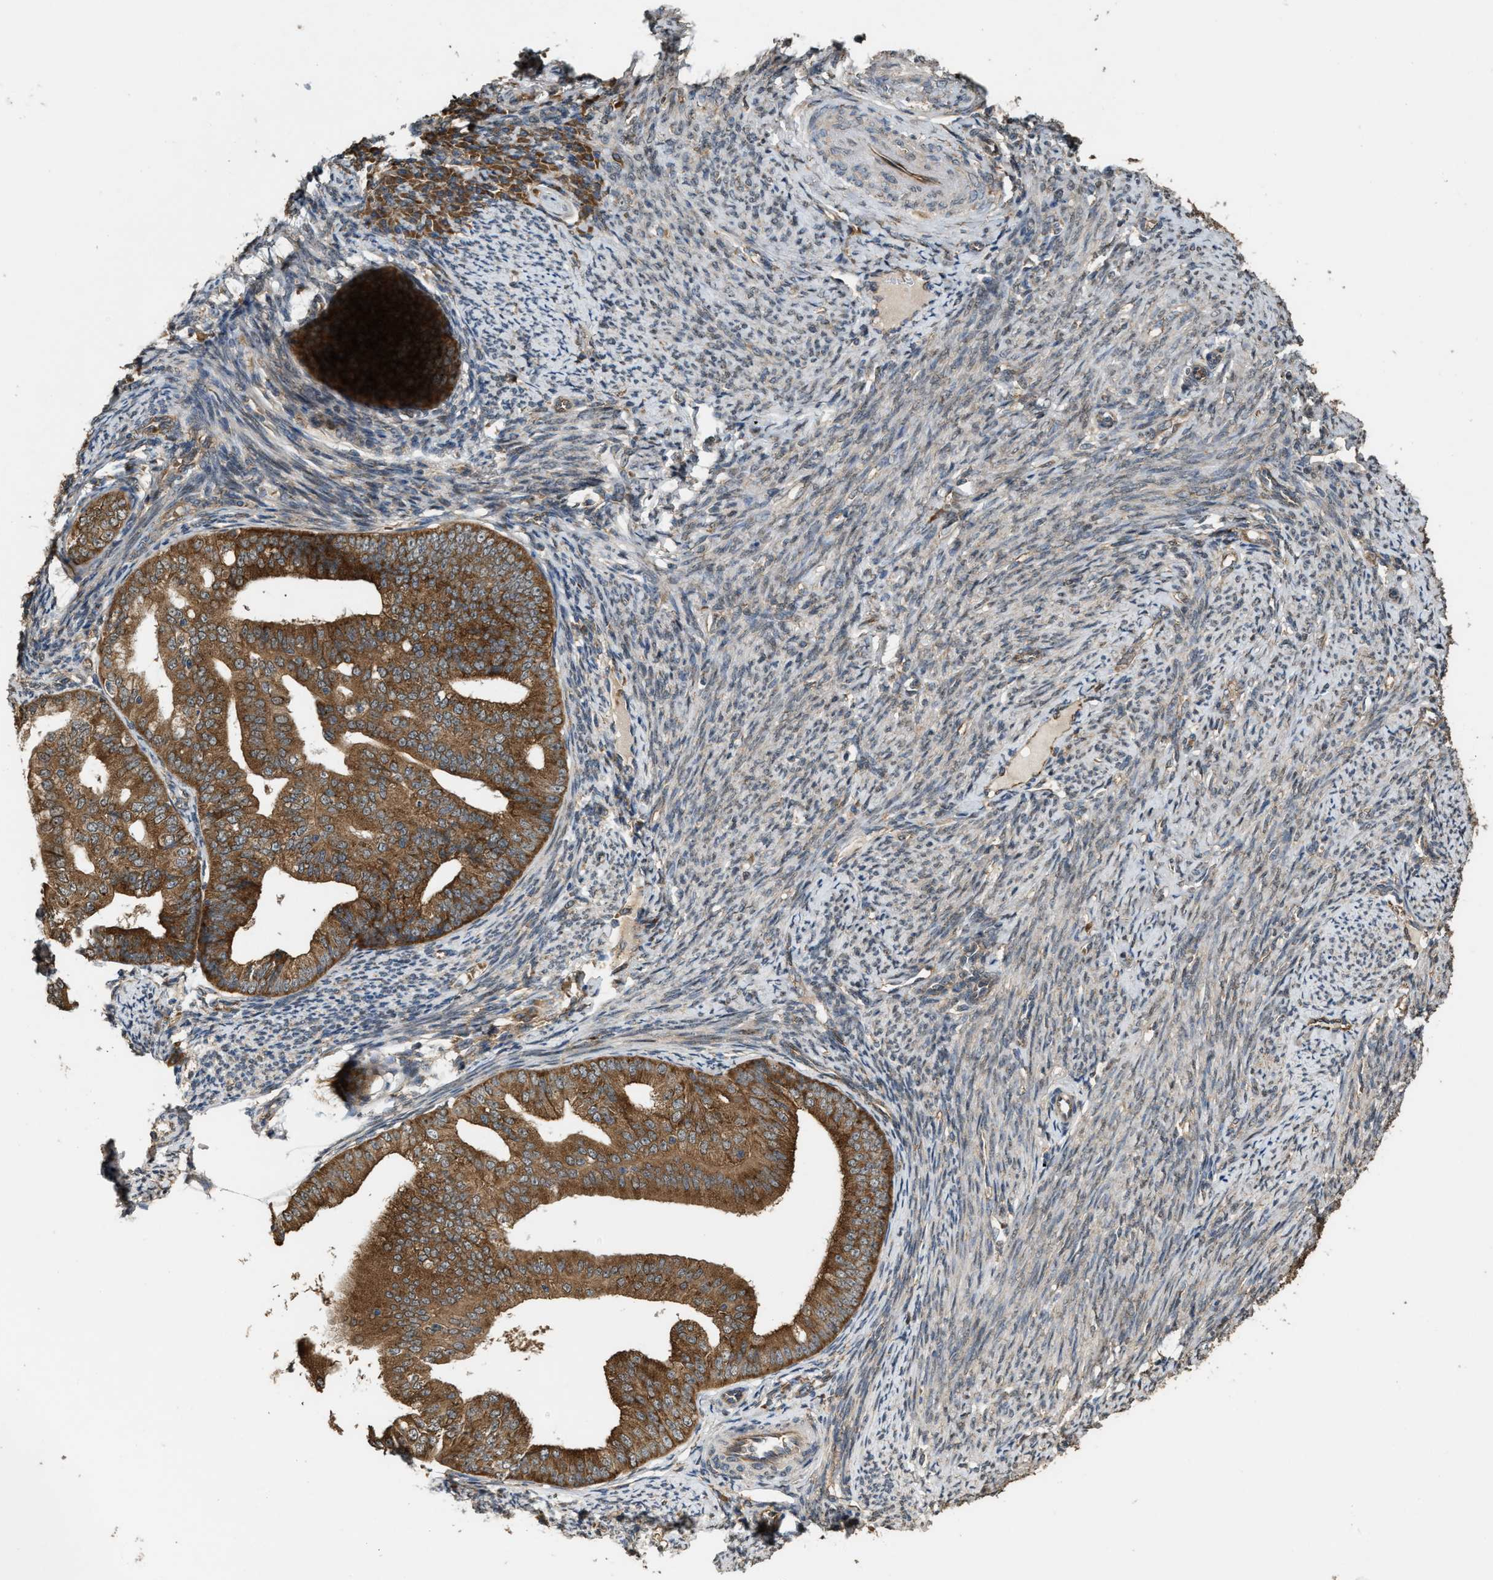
{"staining": {"intensity": "strong", "quantity": ">75%", "location": "cytoplasmic/membranous"}, "tissue": "endometrial cancer", "cell_type": "Tumor cells", "image_type": "cancer", "snomed": [{"axis": "morphology", "description": "Adenocarcinoma, NOS"}, {"axis": "topography", "description": "Endometrium"}], "caption": "Brown immunohistochemical staining in human endometrial adenocarcinoma shows strong cytoplasmic/membranous expression in approximately >75% of tumor cells. The protein is shown in brown color, while the nuclei are stained blue.", "gene": "ARHGEF5", "patient": {"sex": "female", "age": 63}}